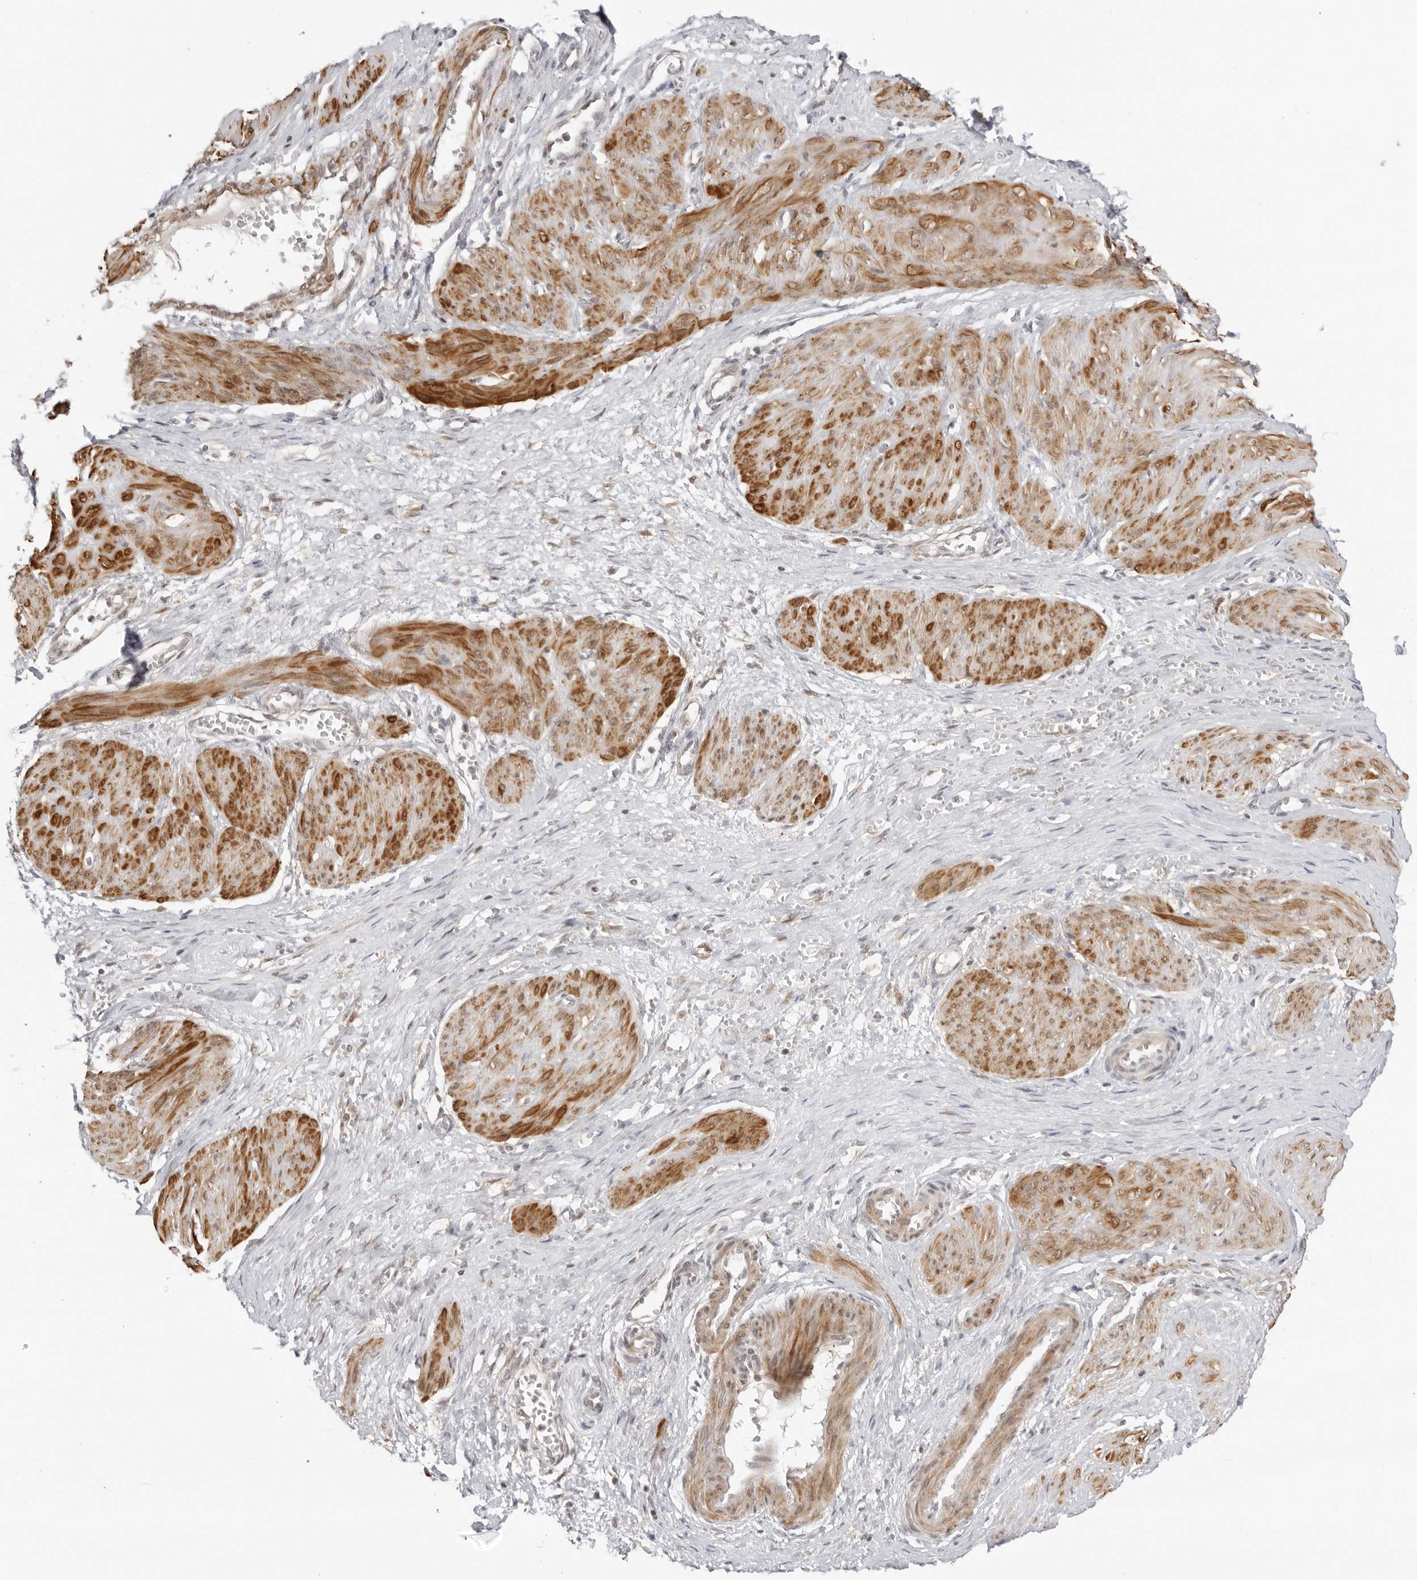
{"staining": {"intensity": "moderate", "quantity": ">75%", "location": "cytoplasmic/membranous"}, "tissue": "smooth muscle", "cell_type": "Smooth muscle cells", "image_type": "normal", "snomed": [{"axis": "morphology", "description": "Normal tissue, NOS"}, {"axis": "topography", "description": "Endometrium"}], "caption": "Moderate cytoplasmic/membranous protein positivity is seen in approximately >75% of smooth muscle cells in smooth muscle. (brown staining indicates protein expression, while blue staining denotes nuclei).", "gene": "RNF146", "patient": {"sex": "female", "age": 33}}